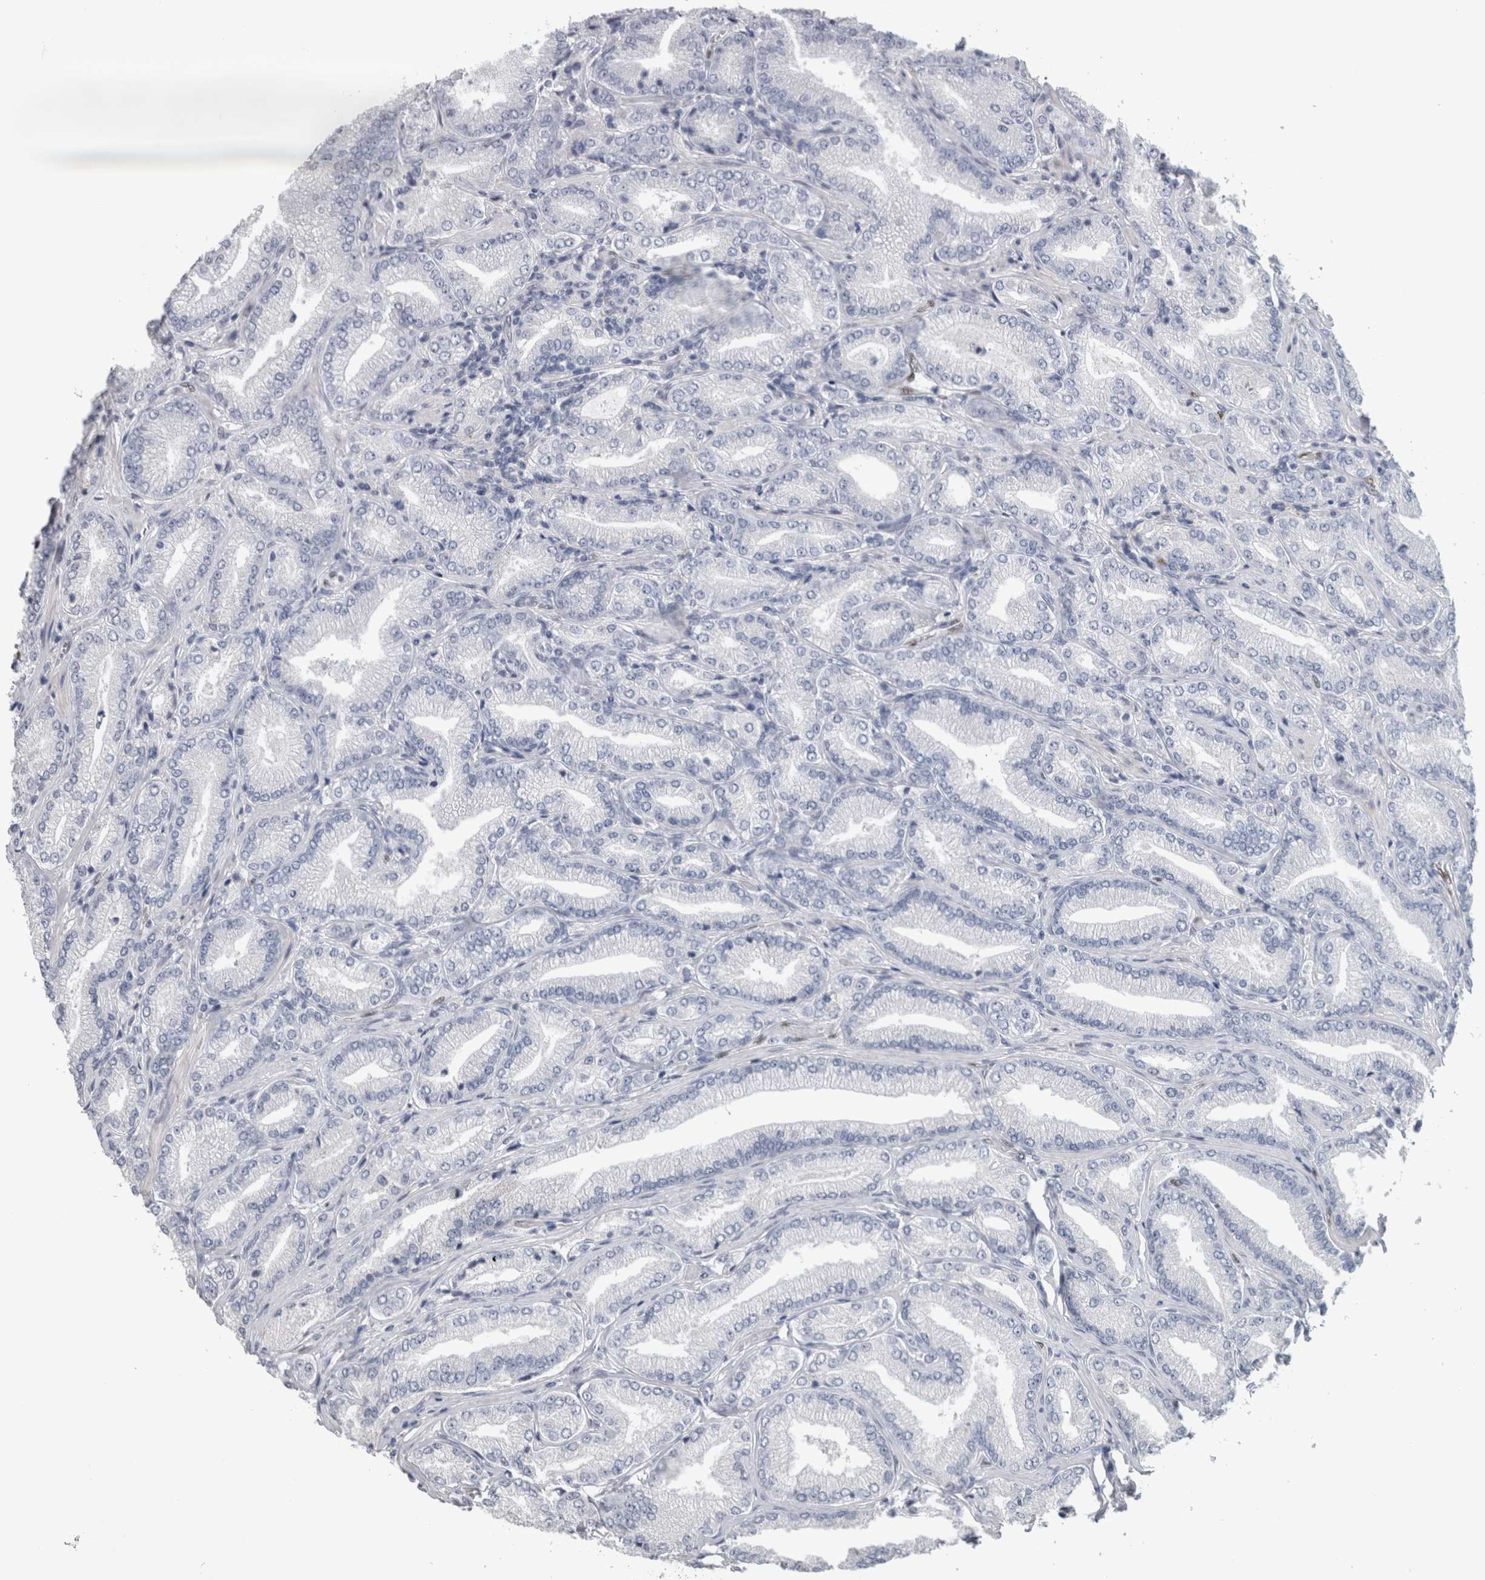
{"staining": {"intensity": "negative", "quantity": "none", "location": "none"}, "tissue": "prostate cancer", "cell_type": "Tumor cells", "image_type": "cancer", "snomed": [{"axis": "morphology", "description": "Adenocarcinoma, Low grade"}, {"axis": "topography", "description": "Prostate"}], "caption": "Tumor cells are negative for protein expression in human prostate cancer (adenocarcinoma (low-grade)). (DAB IHC, high magnification).", "gene": "IL33", "patient": {"sex": "male", "age": 62}}